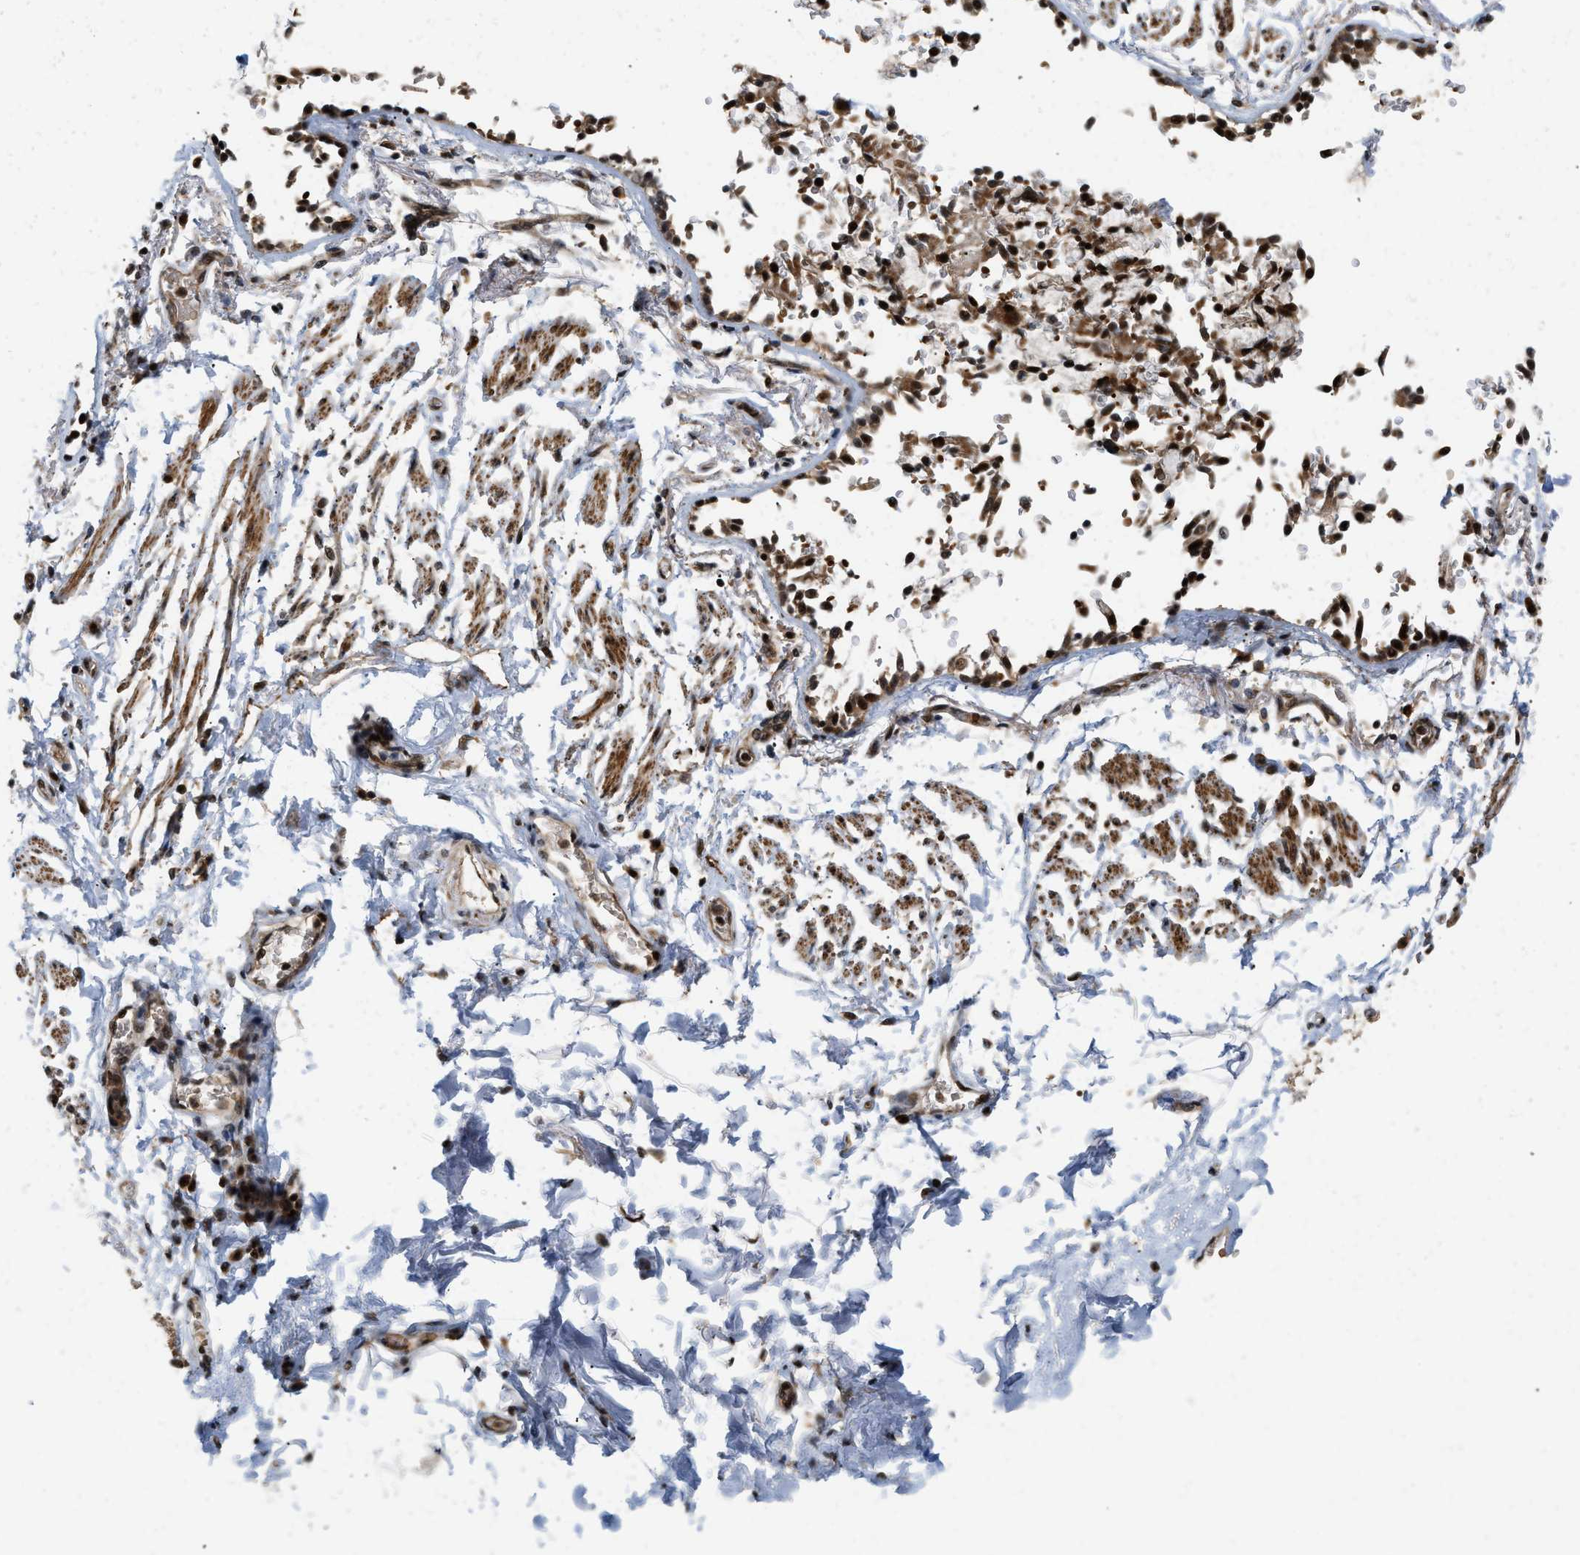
{"staining": {"intensity": "strong", "quantity": ">75%", "location": "nuclear"}, "tissue": "adipose tissue", "cell_type": "Adipocytes", "image_type": "normal", "snomed": [{"axis": "morphology", "description": "Normal tissue, NOS"}, {"axis": "topography", "description": "Cartilage tissue"}, {"axis": "topography", "description": "Lung"}], "caption": "Adipocytes display high levels of strong nuclear expression in approximately >75% of cells in unremarkable adipose tissue. The protein is stained brown, and the nuclei are stained in blue (DAB IHC with brightfield microscopy, high magnification).", "gene": "ANKRD11", "patient": {"sex": "female", "age": 77}}